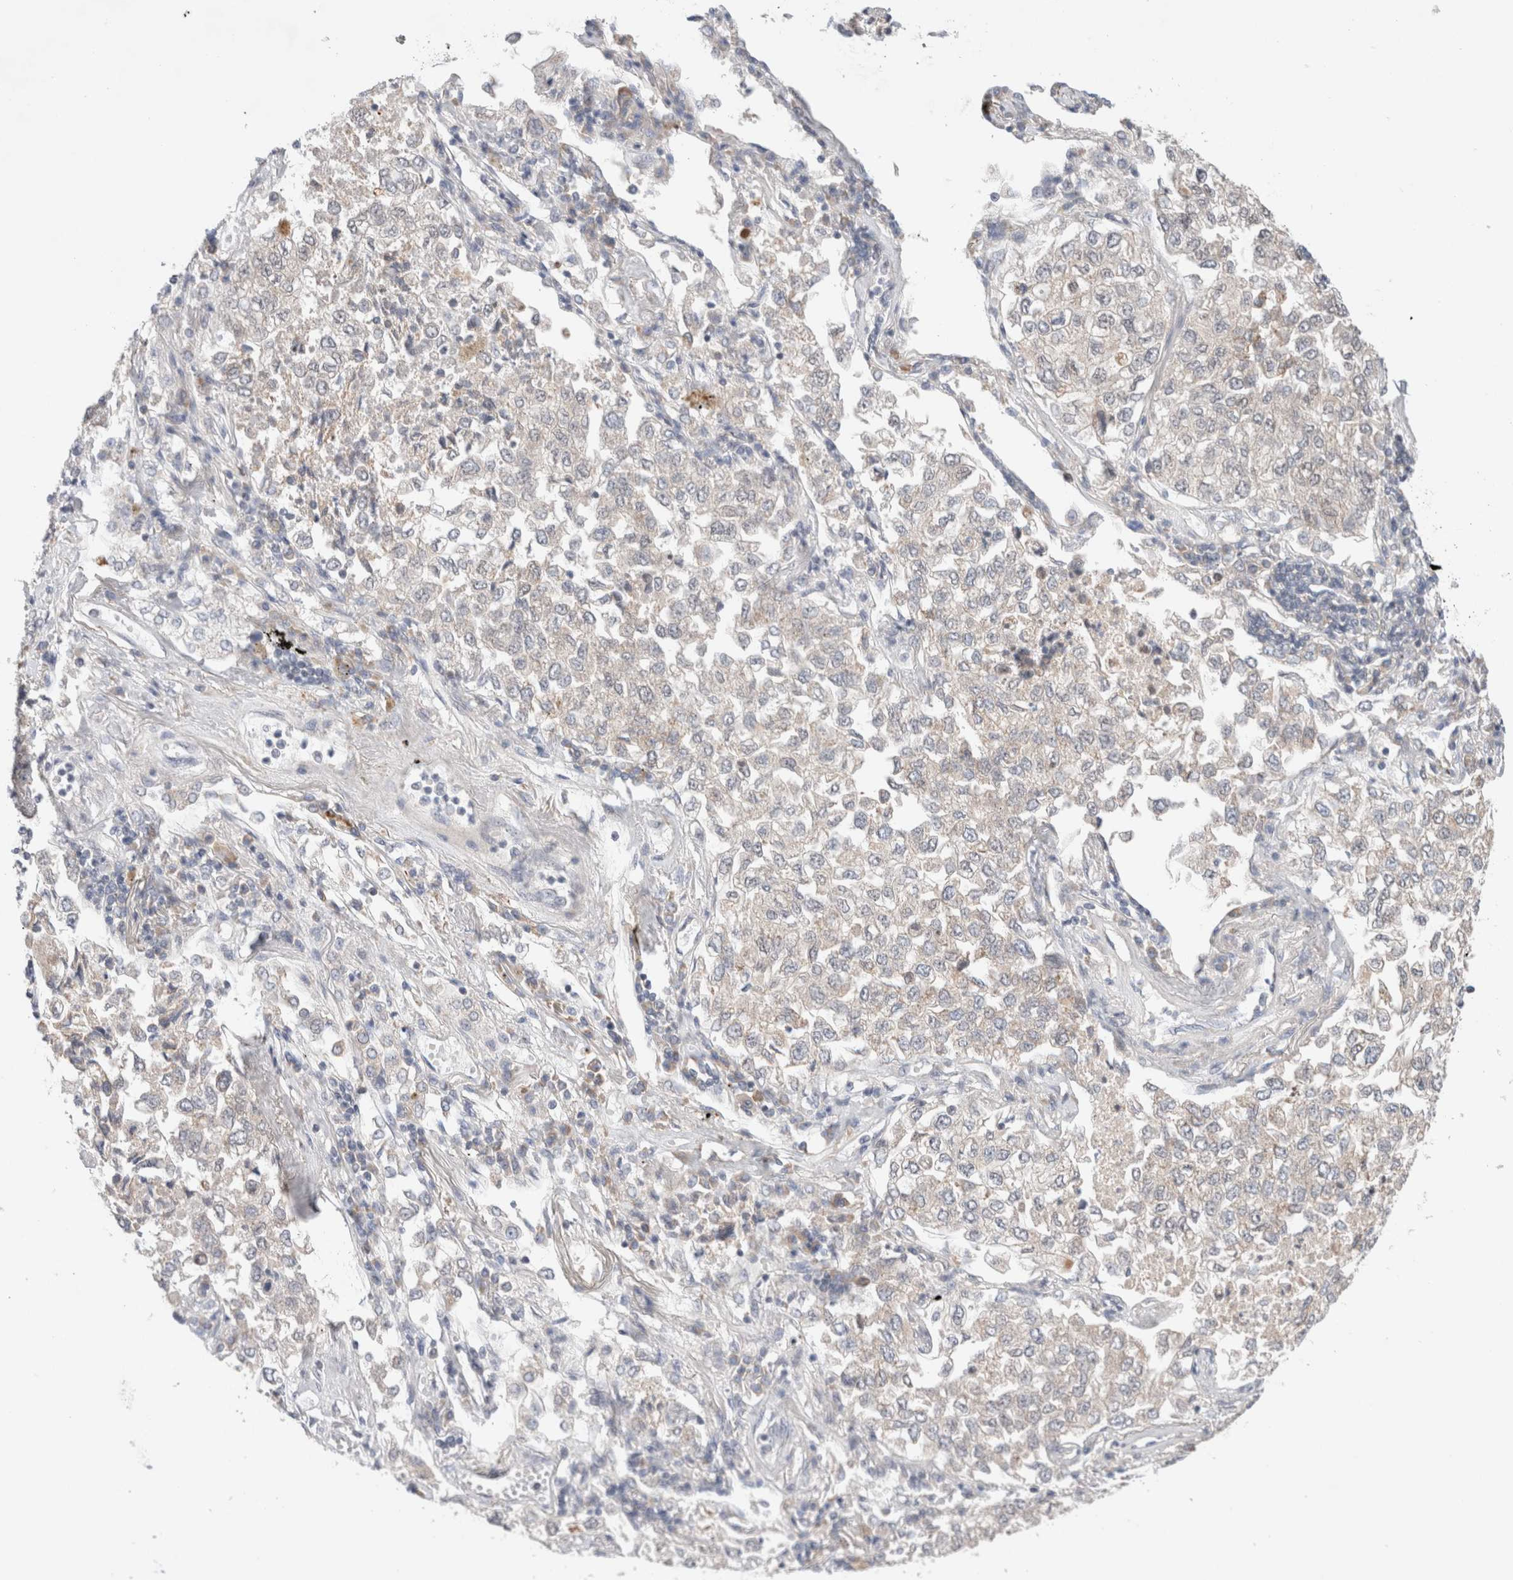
{"staining": {"intensity": "negative", "quantity": "none", "location": "none"}, "tissue": "lung cancer", "cell_type": "Tumor cells", "image_type": "cancer", "snomed": [{"axis": "morphology", "description": "Adenocarcinoma, NOS"}, {"axis": "topography", "description": "Lung"}], "caption": "This is an immunohistochemistry (IHC) histopathology image of adenocarcinoma (lung). There is no expression in tumor cells.", "gene": "ERI3", "patient": {"sex": "male", "age": 63}}